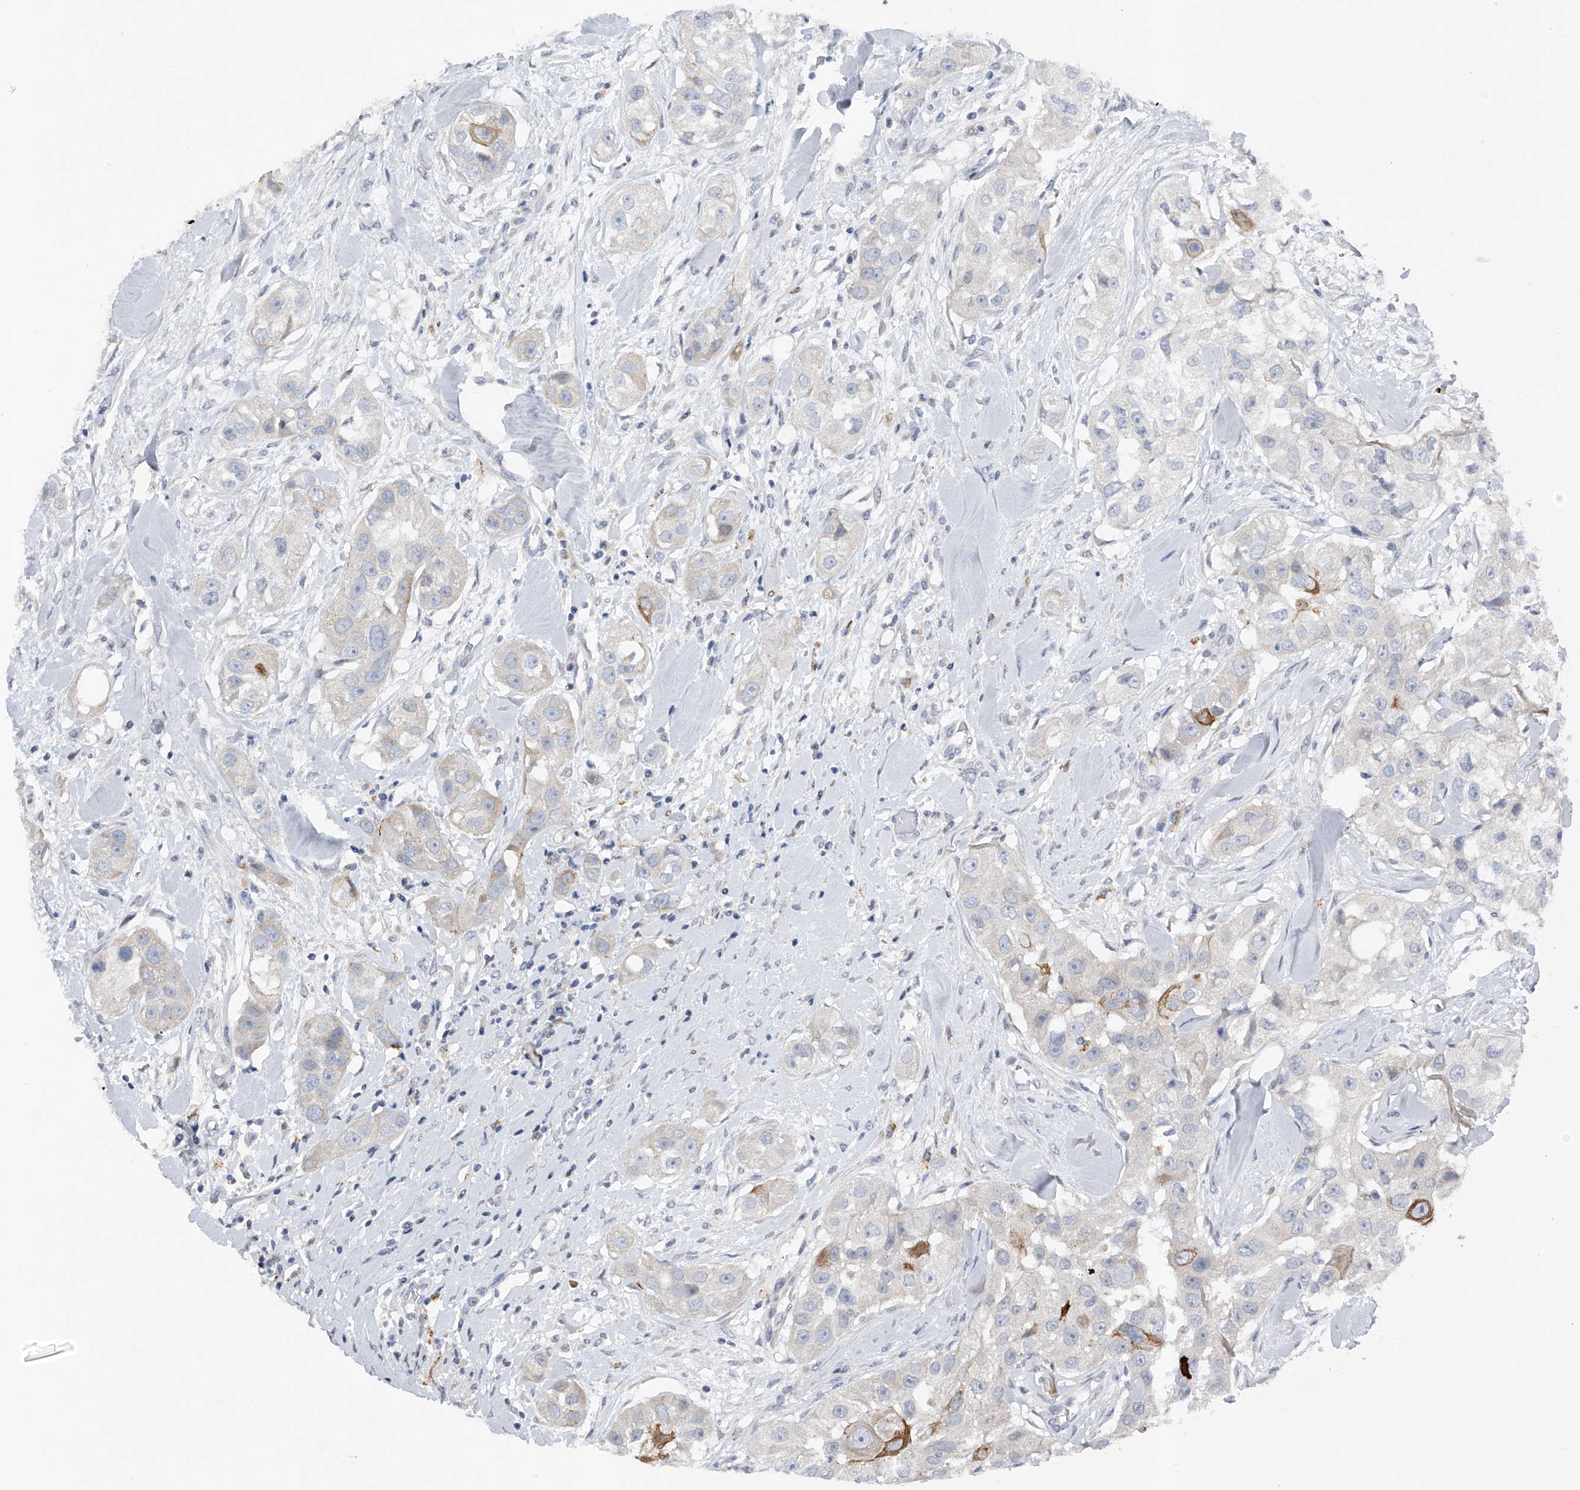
{"staining": {"intensity": "negative", "quantity": "none", "location": "none"}, "tissue": "head and neck cancer", "cell_type": "Tumor cells", "image_type": "cancer", "snomed": [{"axis": "morphology", "description": "Normal tissue, NOS"}, {"axis": "morphology", "description": "Squamous cell carcinoma, NOS"}, {"axis": "topography", "description": "Skeletal muscle"}, {"axis": "topography", "description": "Head-Neck"}], "caption": "The photomicrograph reveals no staining of tumor cells in head and neck squamous cell carcinoma.", "gene": "RWDD2A", "patient": {"sex": "male", "age": 51}}